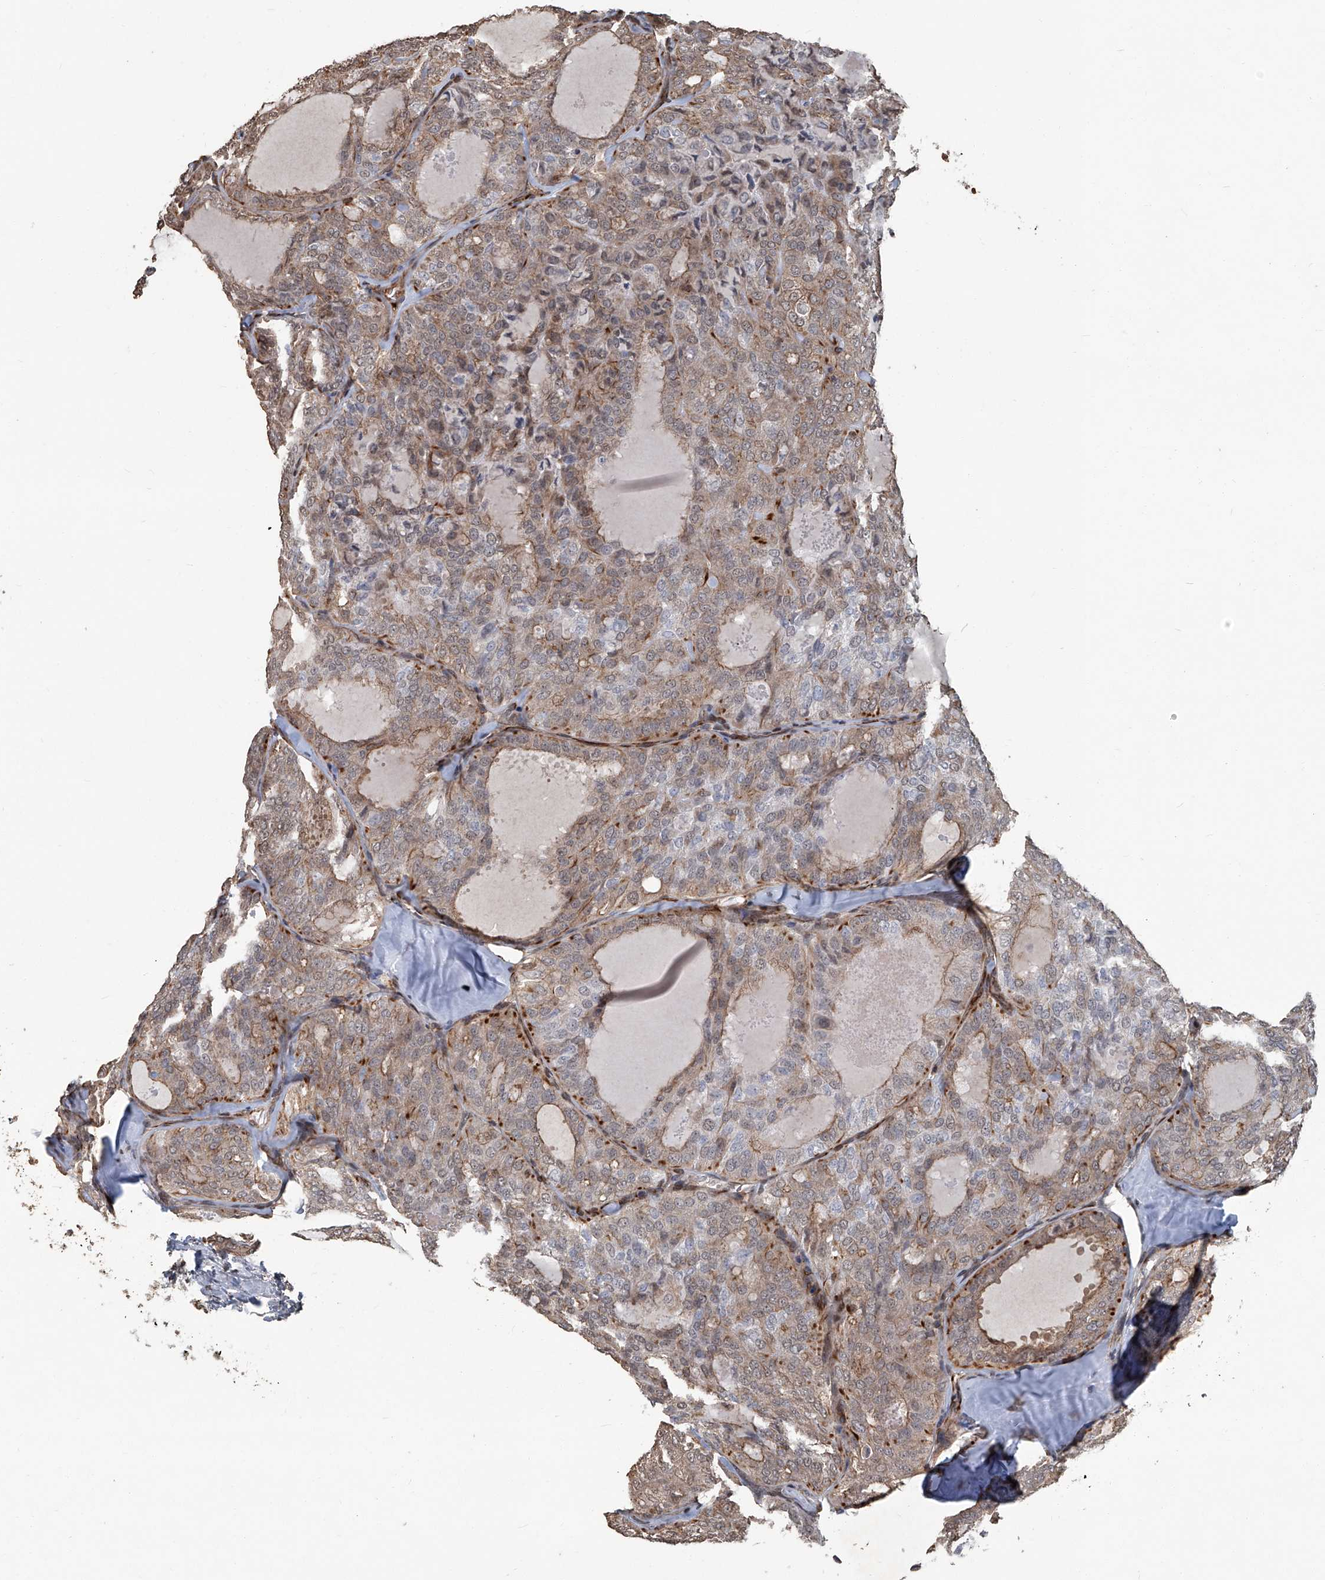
{"staining": {"intensity": "weak", "quantity": ">75%", "location": "cytoplasmic/membranous"}, "tissue": "thyroid cancer", "cell_type": "Tumor cells", "image_type": "cancer", "snomed": [{"axis": "morphology", "description": "Follicular adenoma carcinoma, NOS"}, {"axis": "topography", "description": "Thyroid gland"}], "caption": "Thyroid follicular adenoma carcinoma stained with a brown dye reveals weak cytoplasmic/membranous positive expression in approximately >75% of tumor cells.", "gene": "GPR132", "patient": {"sex": "male", "age": 75}}